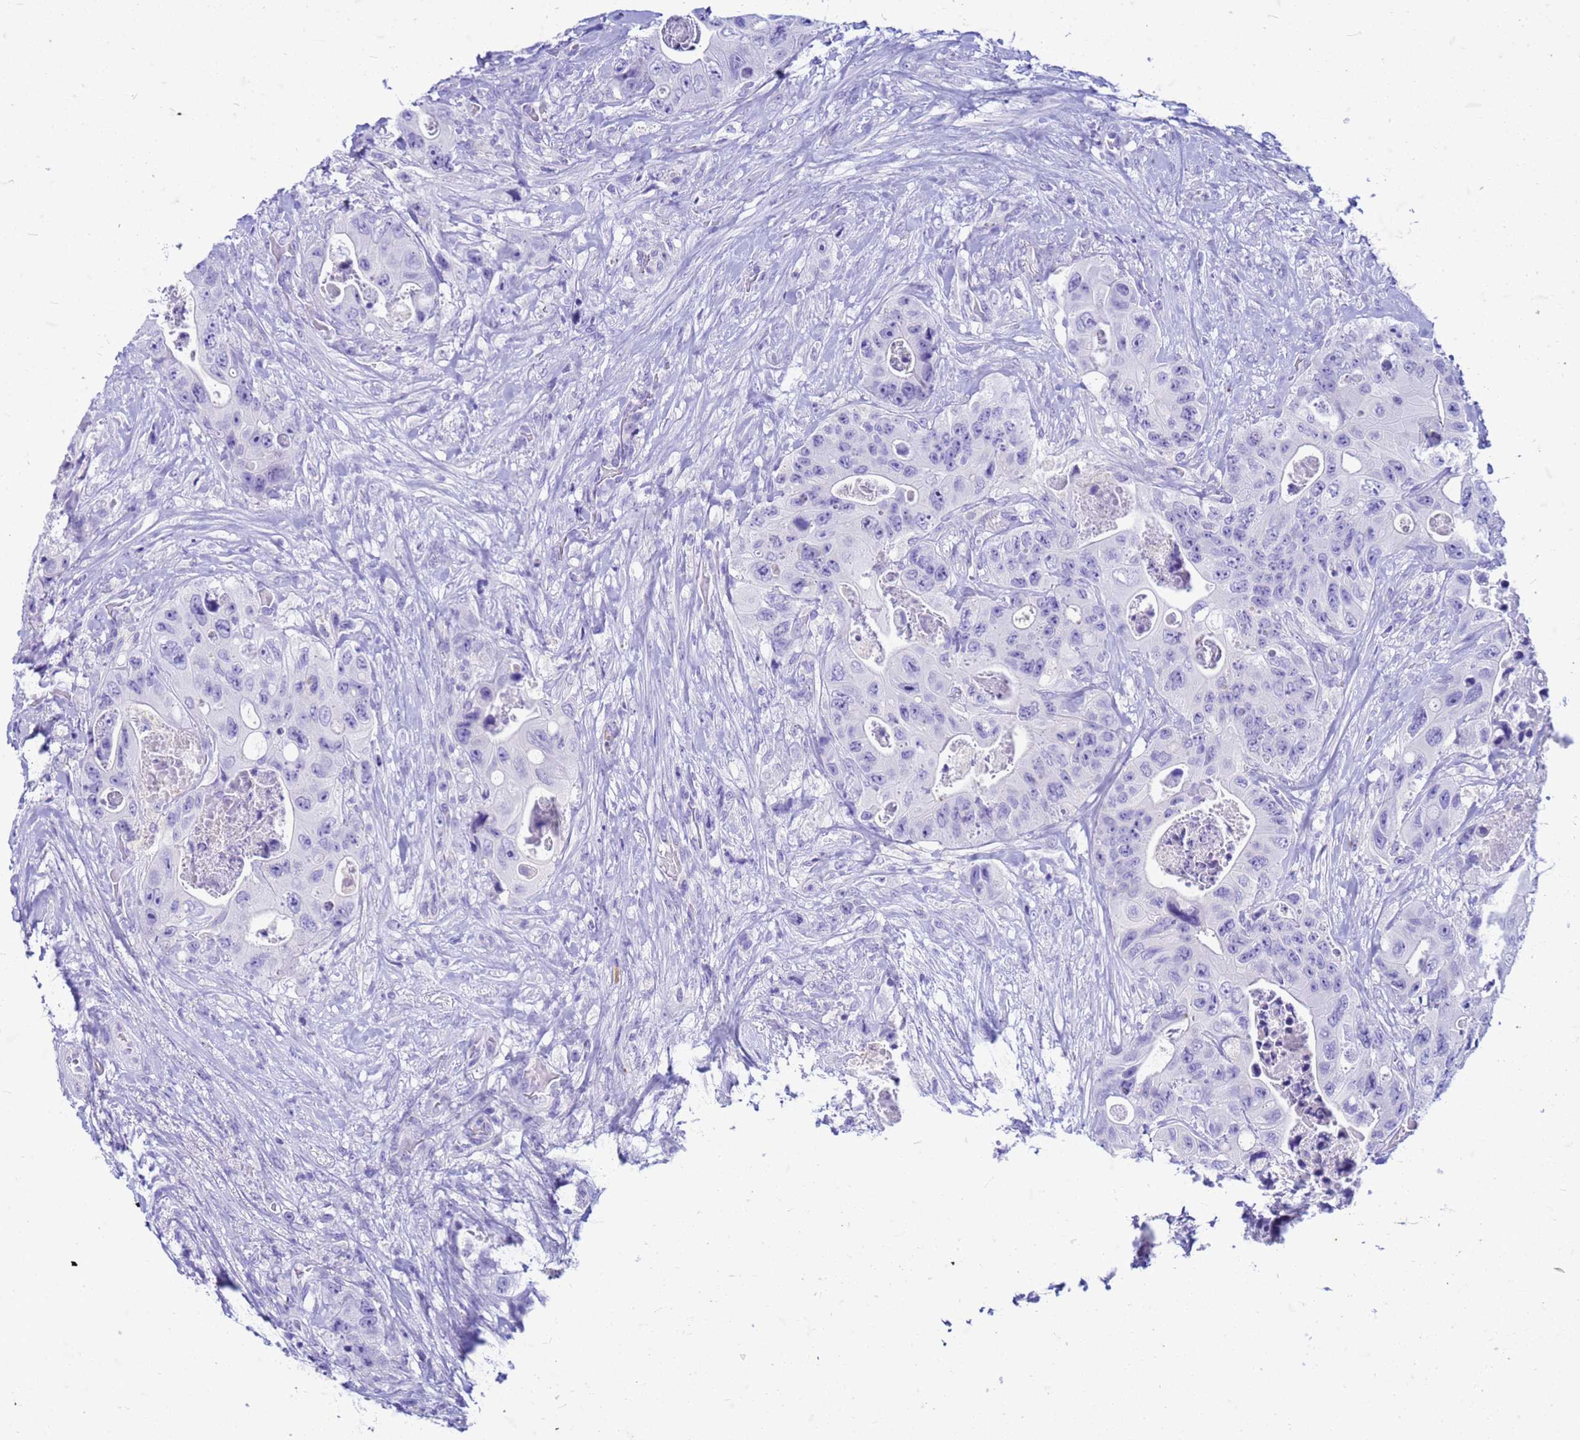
{"staining": {"intensity": "negative", "quantity": "none", "location": "none"}, "tissue": "colorectal cancer", "cell_type": "Tumor cells", "image_type": "cancer", "snomed": [{"axis": "morphology", "description": "Adenocarcinoma, NOS"}, {"axis": "topography", "description": "Colon"}], "caption": "Tumor cells are negative for protein expression in human colorectal cancer.", "gene": "CFAP100", "patient": {"sex": "female", "age": 46}}